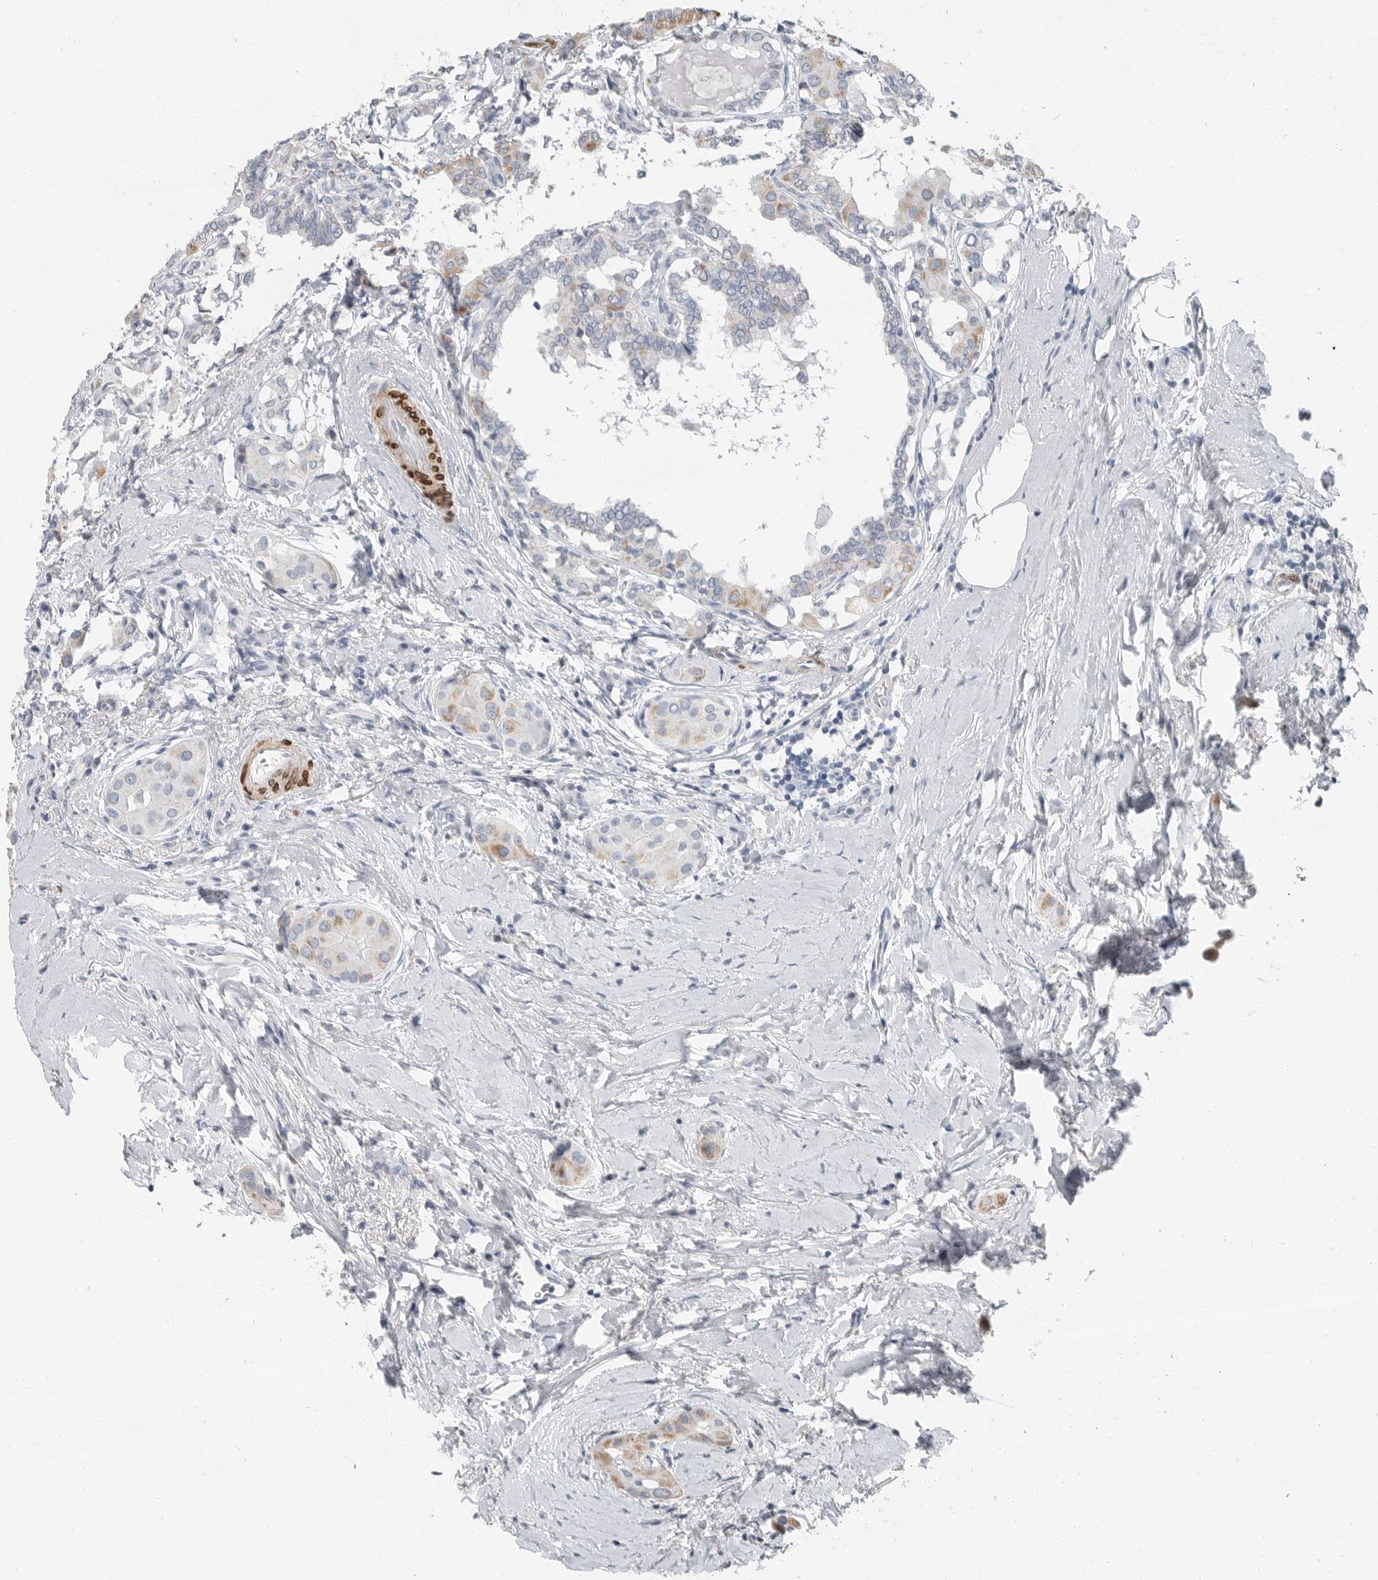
{"staining": {"intensity": "weak", "quantity": "25%-75%", "location": "cytoplasmic/membranous"}, "tissue": "thyroid cancer", "cell_type": "Tumor cells", "image_type": "cancer", "snomed": [{"axis": "morphology", "description": "Papillary adenocarcinoma, NOS"}, {"axis": "topography", "description": "Thyroid gland"}], "caption": "IHC staining of thyroid cancer, which demonstrates low levels of weak cytoplasmic/membranous expression in approximately 25%-75% of tumor cells indicating weak cytoplasmic/membranous protein positivity. The staining was performed using DAB (brown) for protein detection and nuclei were counterstained in hematoxylin (blue).", "gene": "PLN", "patient": {"sex": "male", "age": 33}}